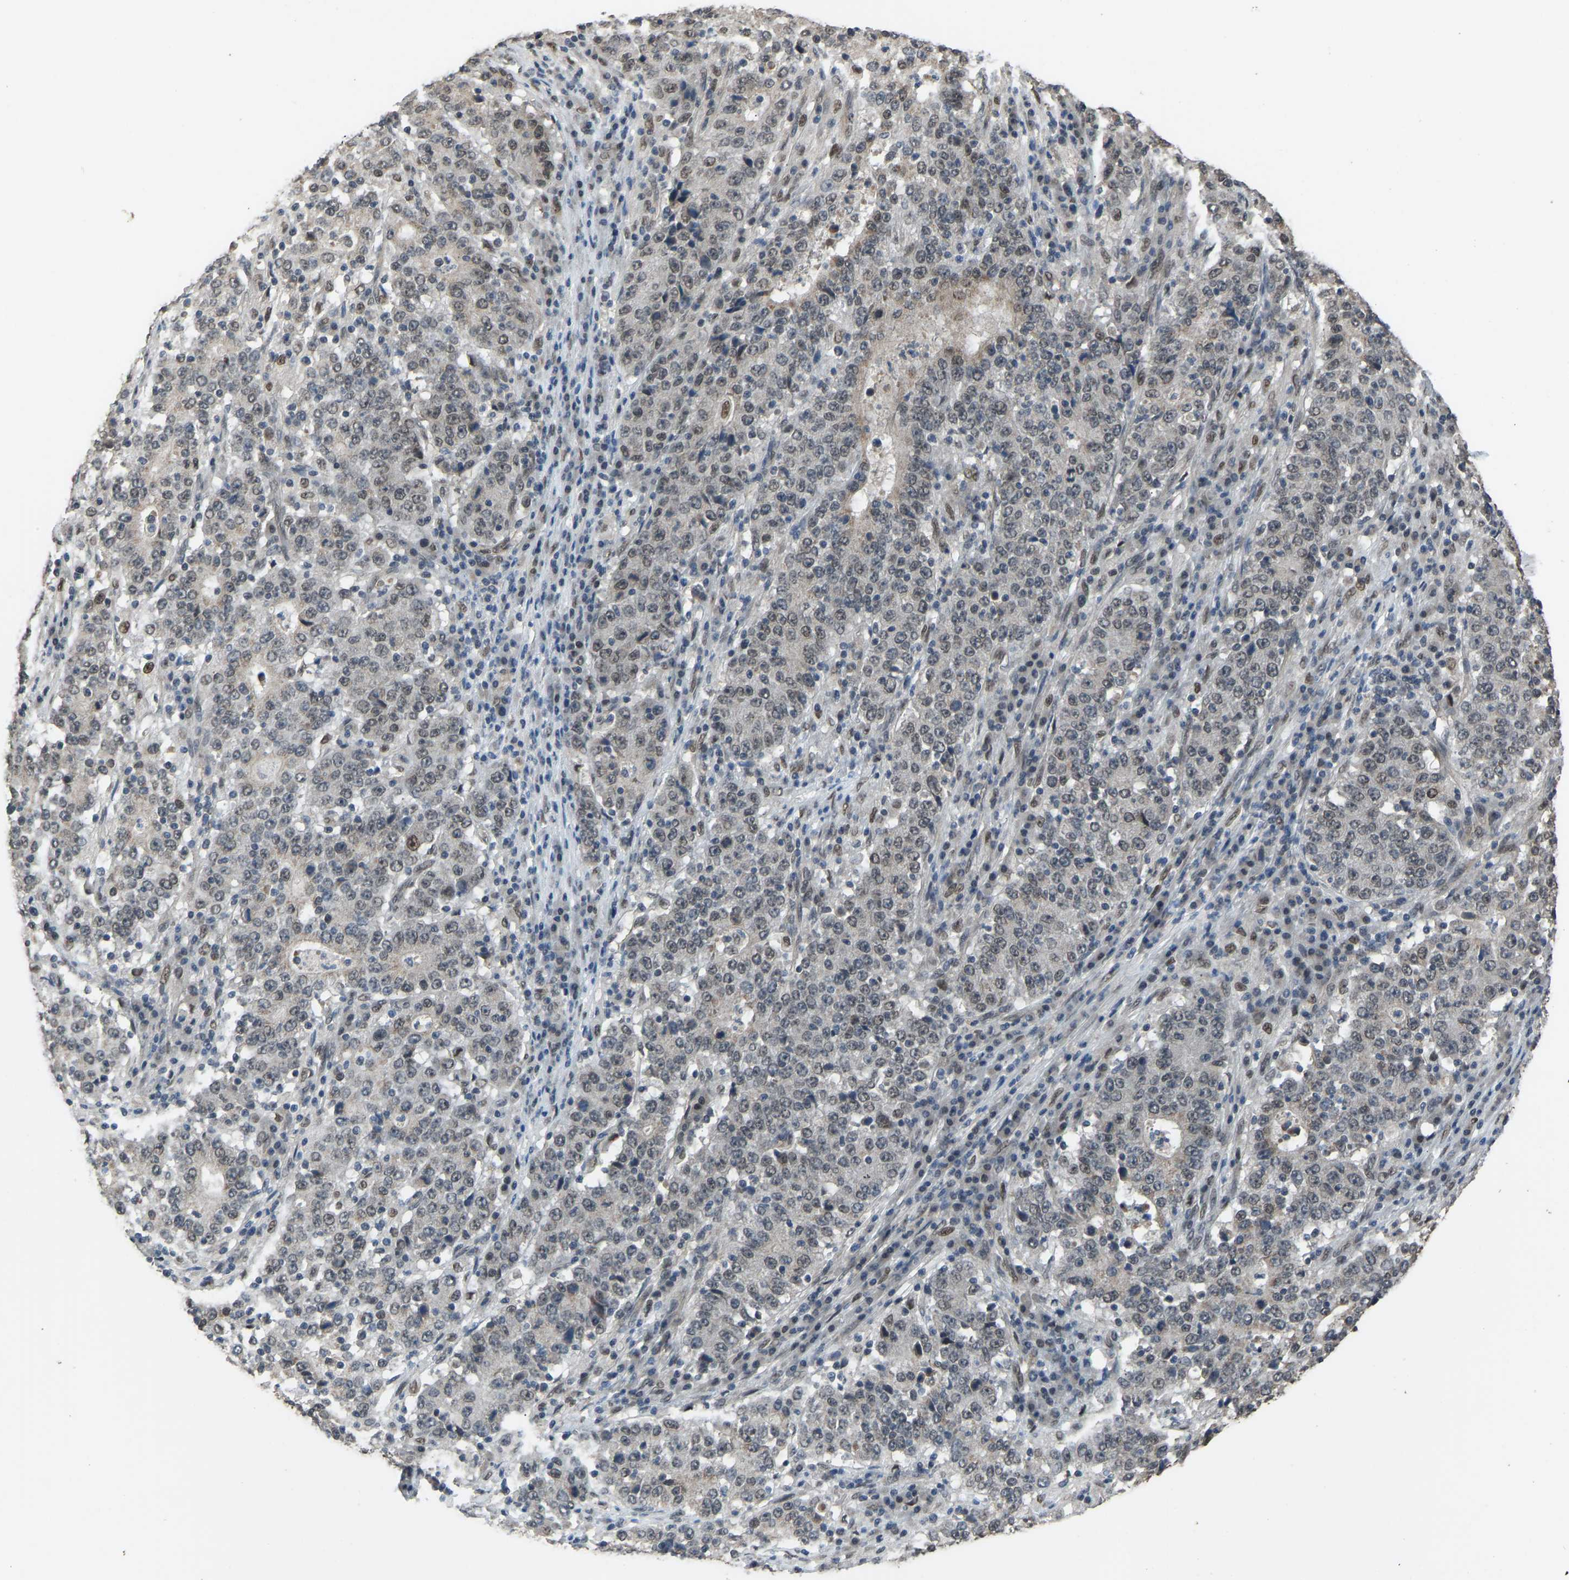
{"staining": {"intensity": "weak", "quantity": "25%-75%", "location": "nuclear"}, "tissue": "stomach cancer", "cell_type": "Tumor cells", "image_type": "cancer", "snomed": [{"axis": "morphology", "description": "Adenocarcinoma, NOS"}, {"axis": "topography", "description": "Stomach"}], "caption": "Protein analysis of adenocarcinoma (stomach) tissue displays weak nuclear expression in about 25%-75% of tumor cells.", "gene": "KPNA6", "patient": {"sex": "male", "age": 59}}